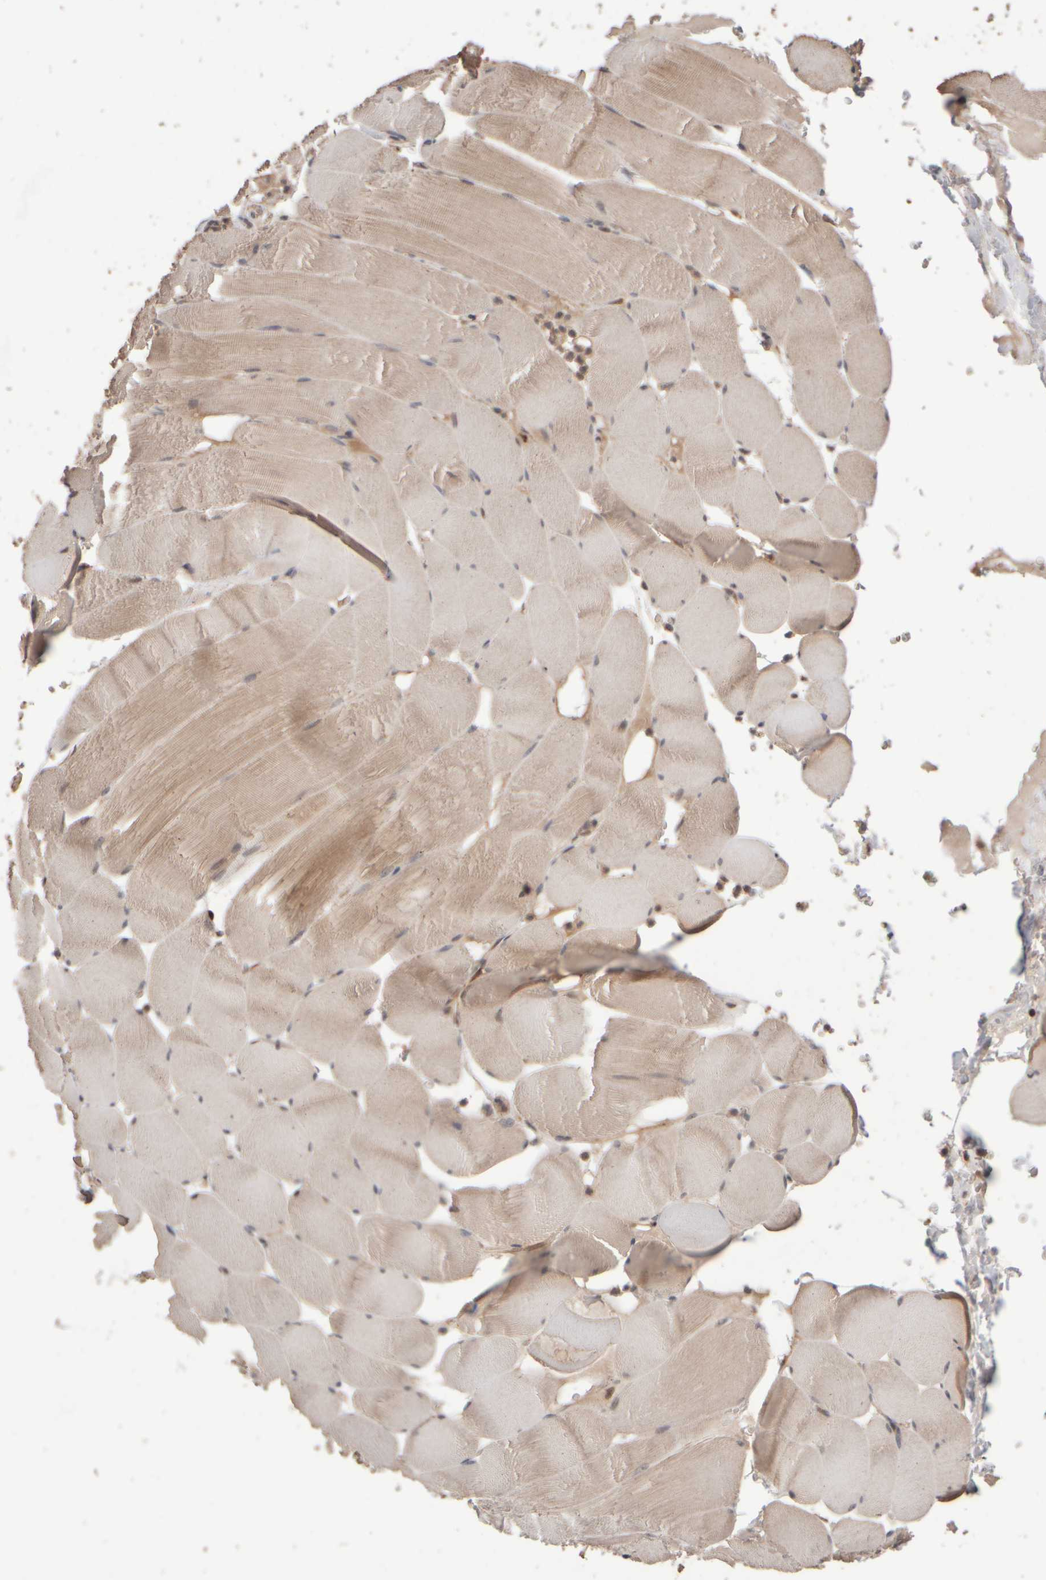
{"staining": {"intensity": "moderate", "quantity": ">75%", "location": "cytoplasmic/membranous"}, "tissue": "skeletal muscle", "cell_type": "Myocytes", "image_type": "normal", "snomed": [{"axis": "morphology", "description": "Normal tissue, NOS"}, {"axis": "topography", "description": "Skeletal muscle"}], "caption": "Myocytes show medium levels of moderate cytoplasmic/membranous expression in about >75% of cells in unremarkable skeletal muscle. (brown staining indicates protein expression, while blue staining denotes nuclei).", "gene": "ABHD11", "patient": {"sex": "male", "age": 62}}